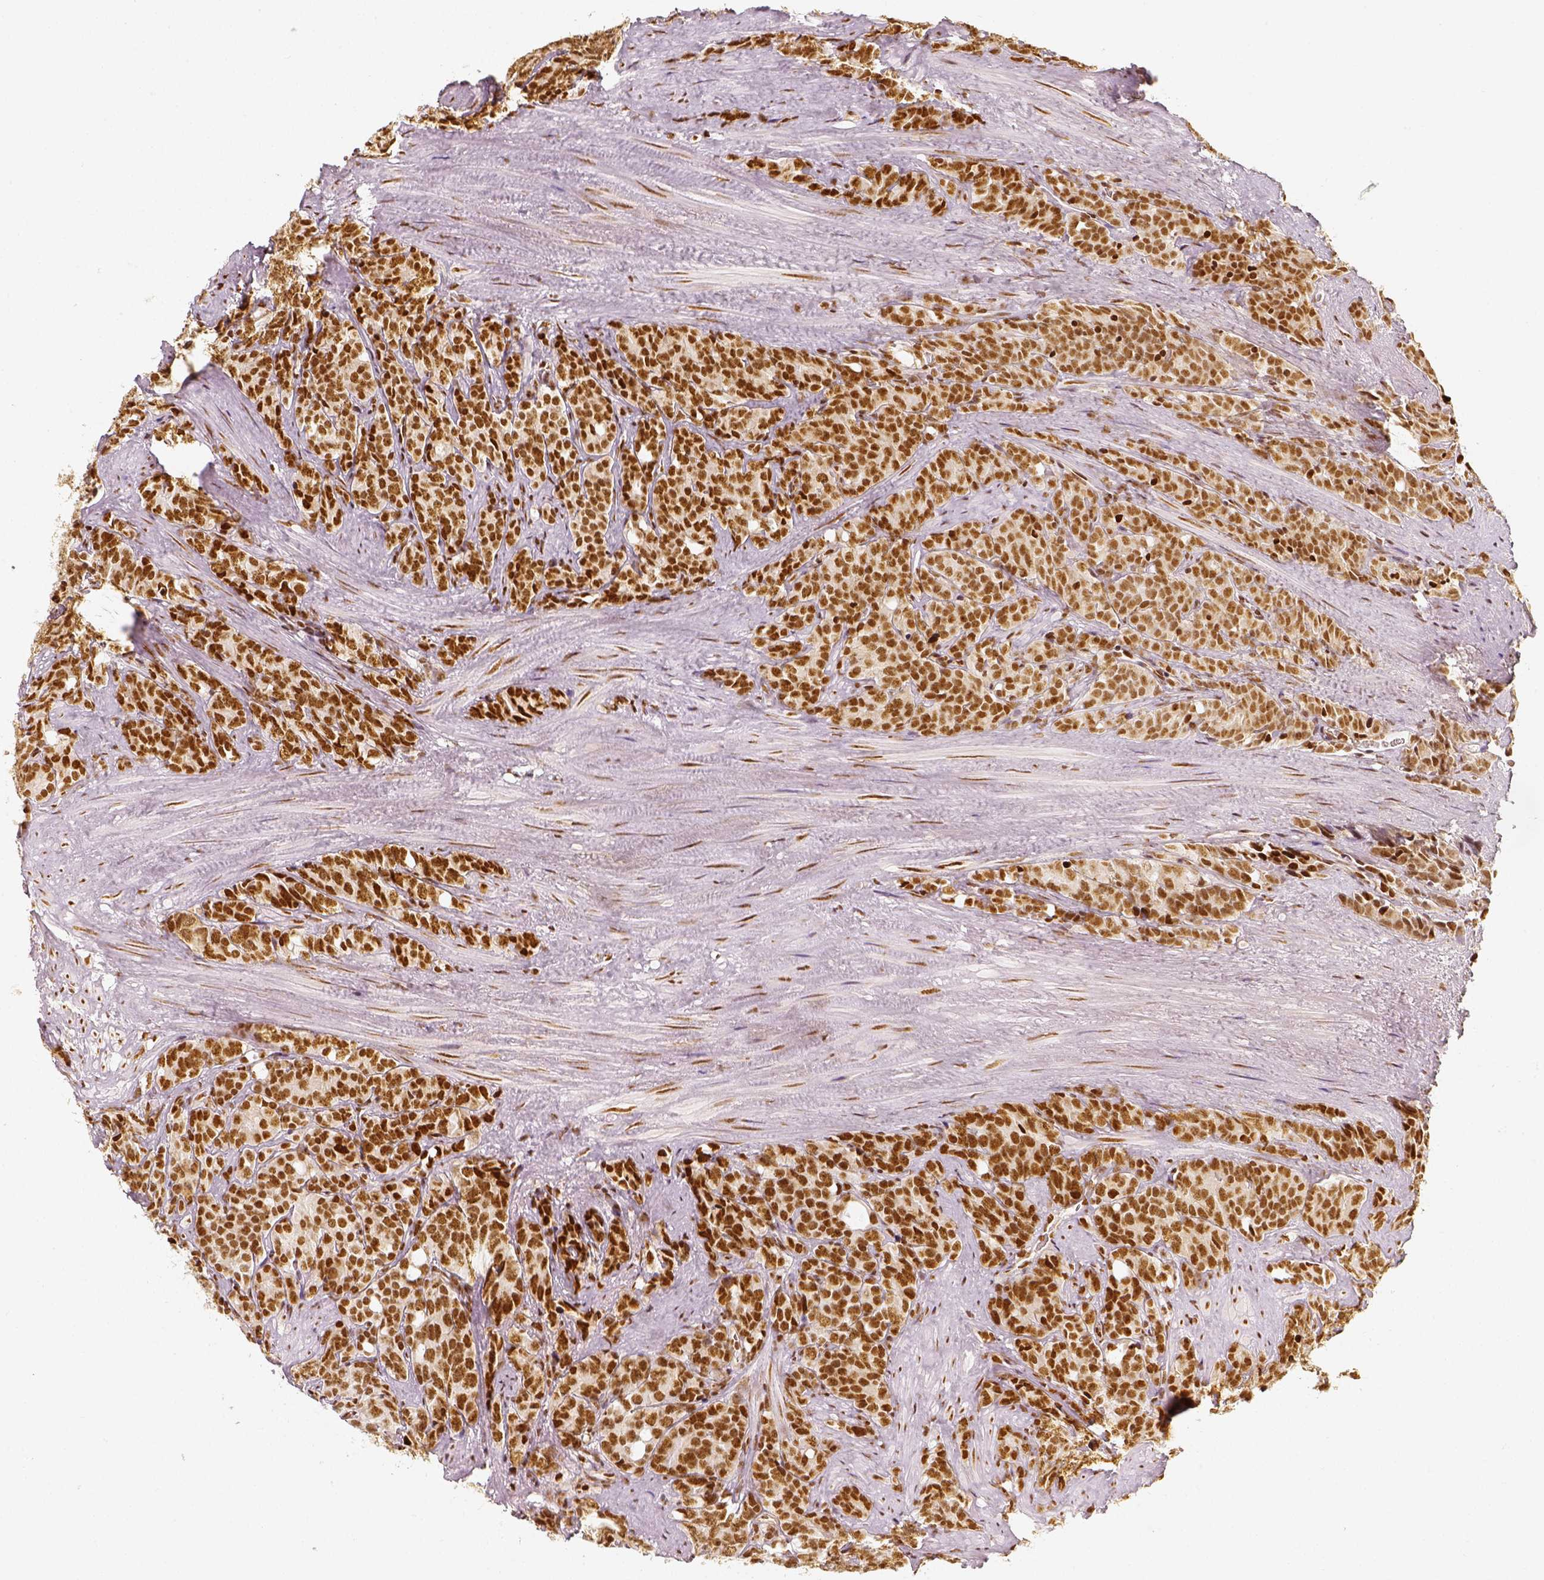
{"staining": {"intensity": "strong", "quantity": ">75%", "location": "nuclear"}, "tissue": "prostate cancer", "cell_type": "Tumor cells", "image_type": "cancer", "snomed": [{"axis": "morphology", "description": "Adenocarcinoma, High grade"}, {"axis": "topography", "description": "Prostate"}], "caption": "This is a micrograph of IHC staining of prostate cancer (high-grade adenocarcinoma), which shows strong expression in the nuclear of tumor cells.", "gene": "KDM5B", "patient": {"sex": "male", "age": 84}}